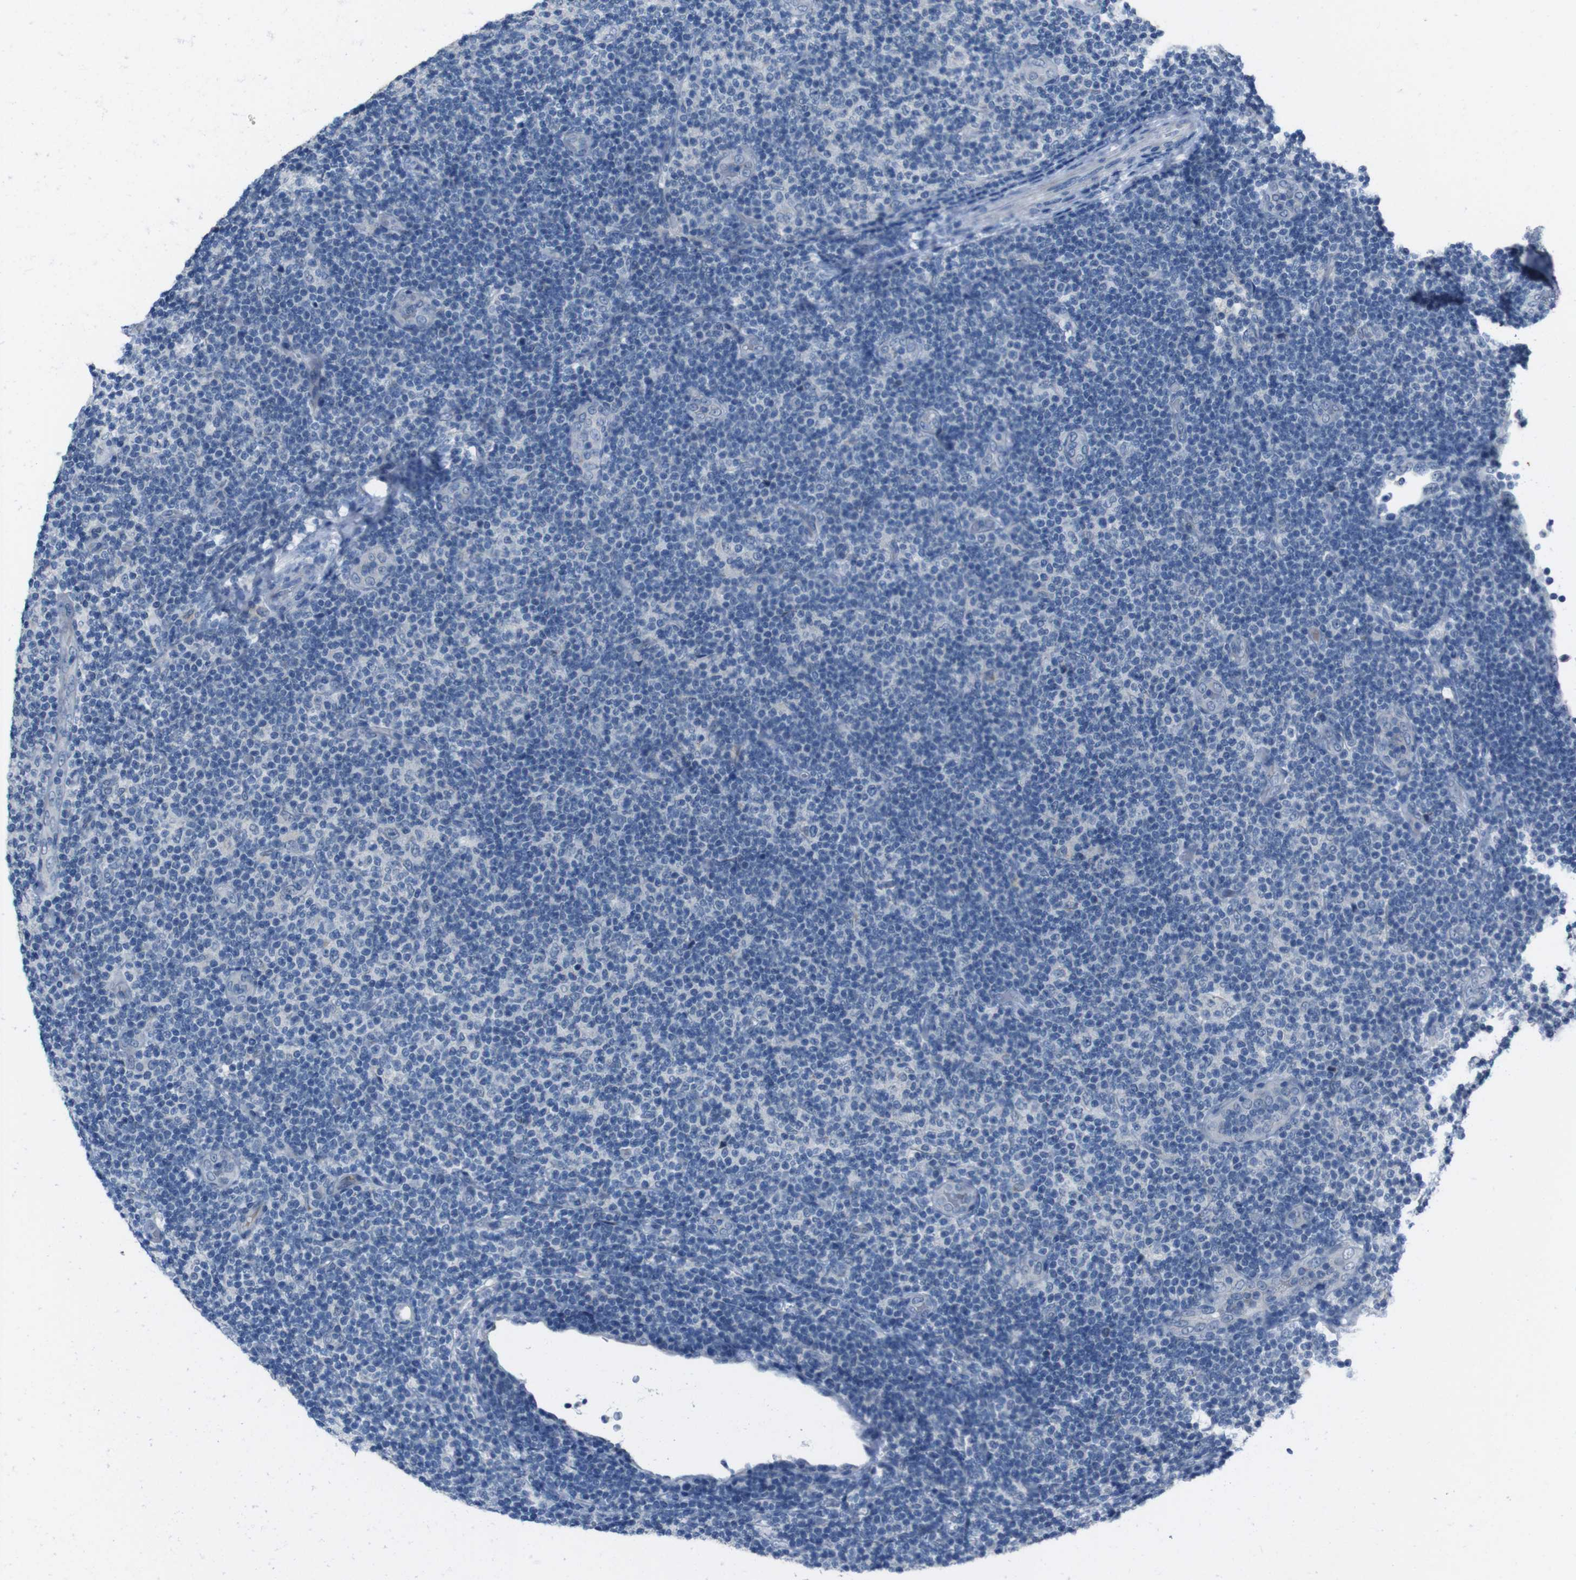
{"staining": {"intensity": "negative", "quantity": "none", "location": "none"}, "tissue": "lymphoma", "cell_type": "Tumor cells", "image_type": "cancer", "snomed": [{"axis": "morphology", "description": "Malignant lymphoma, non-Hodgkin's type, Low grade"}, {"axis": "topography", "description": "Lymph node"}], "caption": "Human lymphoma stained for a protein using immunohistochemistry (IHC) demonstrates no staining in tumor cells.", "gene": "CDHR2", "patient": {"sex": "male", "age": 83}}